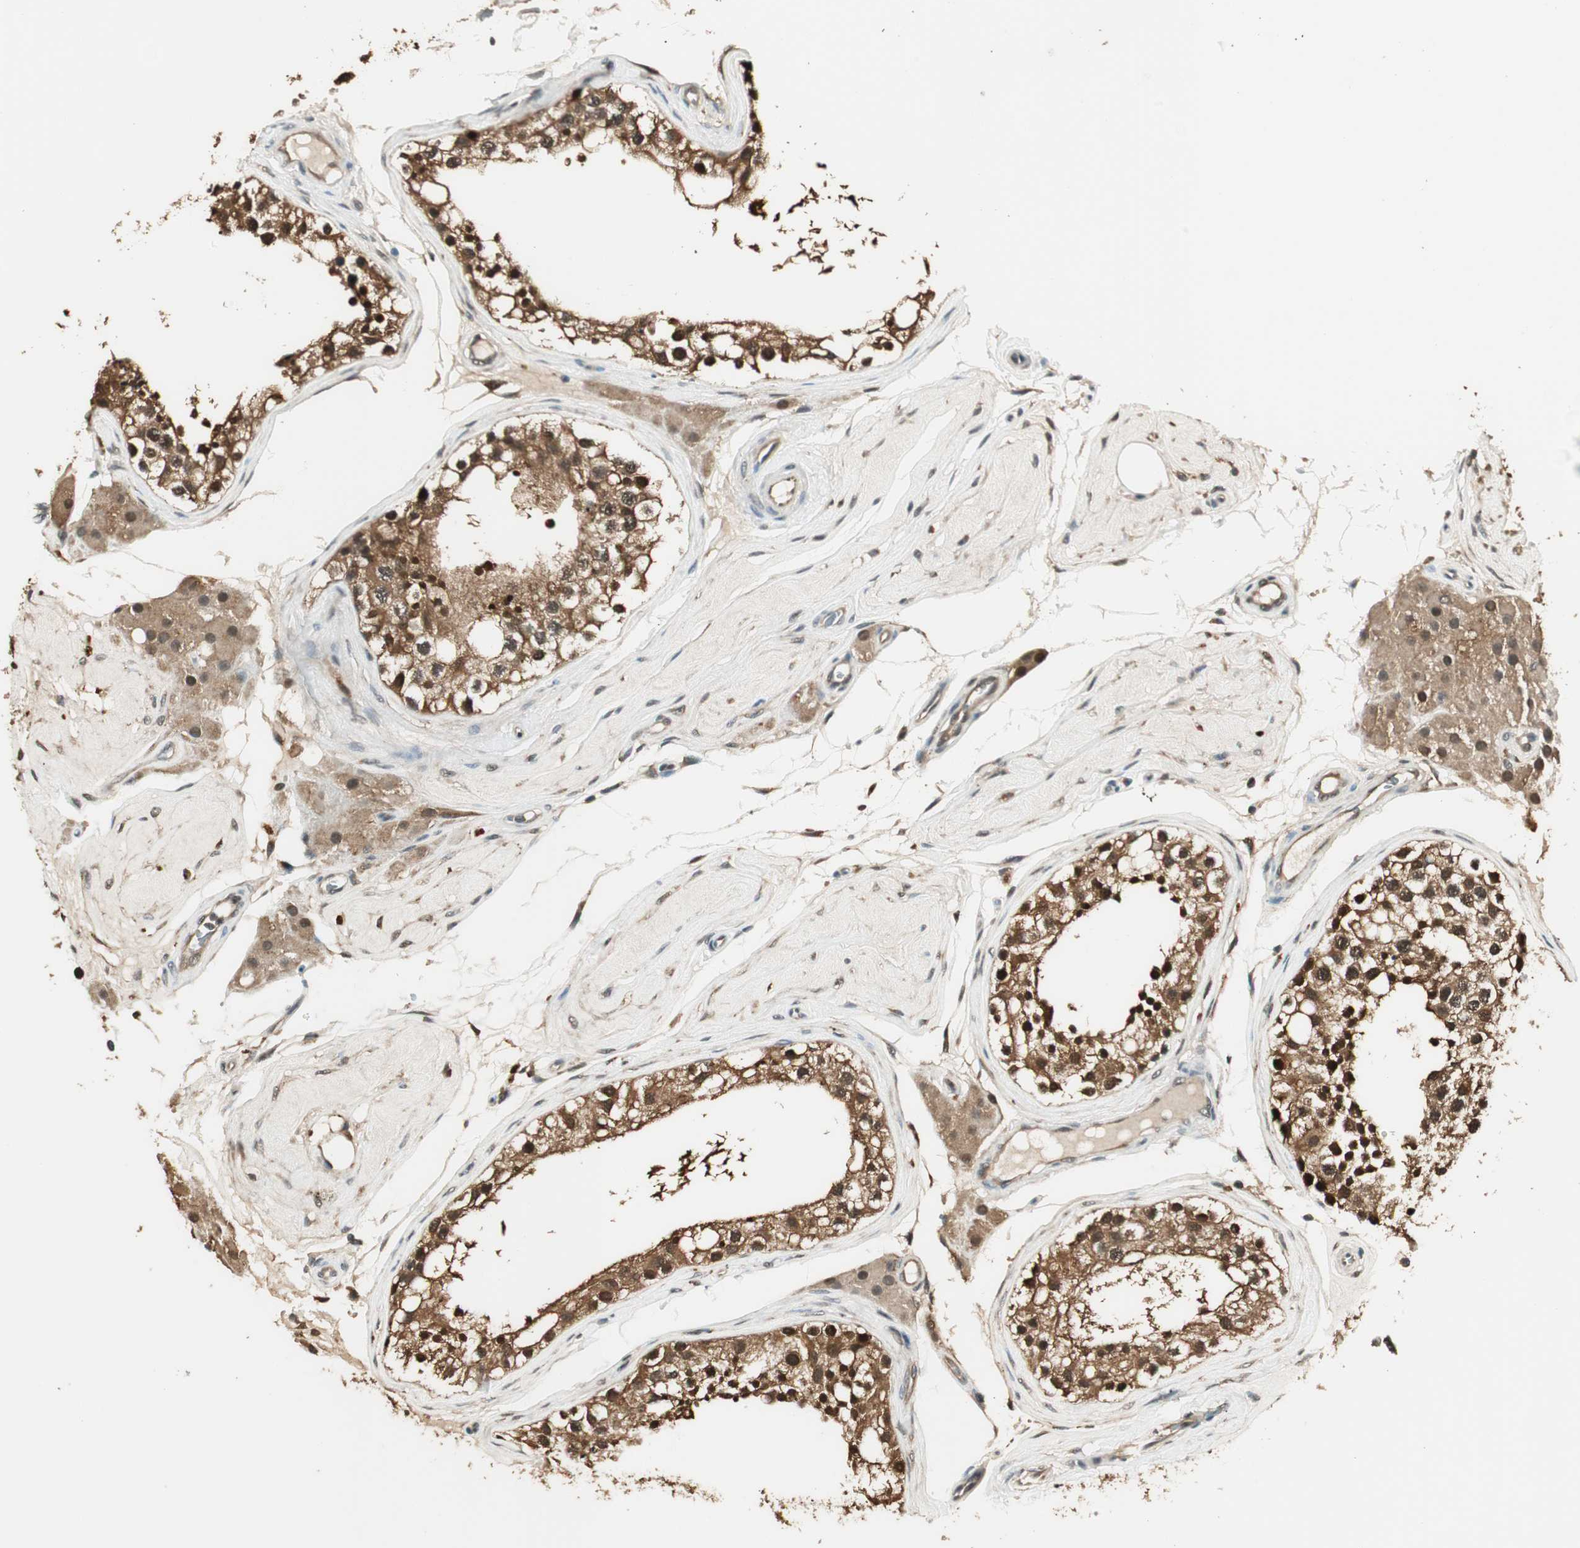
{"staining": {"intensity": "strong", "quantity": "25%-75%", "location": "nuclear"}, "tissue": "testis", "cell_type": "Cells in seminiferous ducts", "image_type": "normal", "snomed": [{"axis": "morphology", "description": "Normal tissue, NOS"}, {"axis": "topography", "description": "Testis"}], "caption": "This histopathology image demonstrates IHC staining of benign testis, with high strong nuclear positivity in about 25%-75% of cells in seminiferous ducts.", "gene": "USP5", "patient": {"sex": "male", "age": 68}}